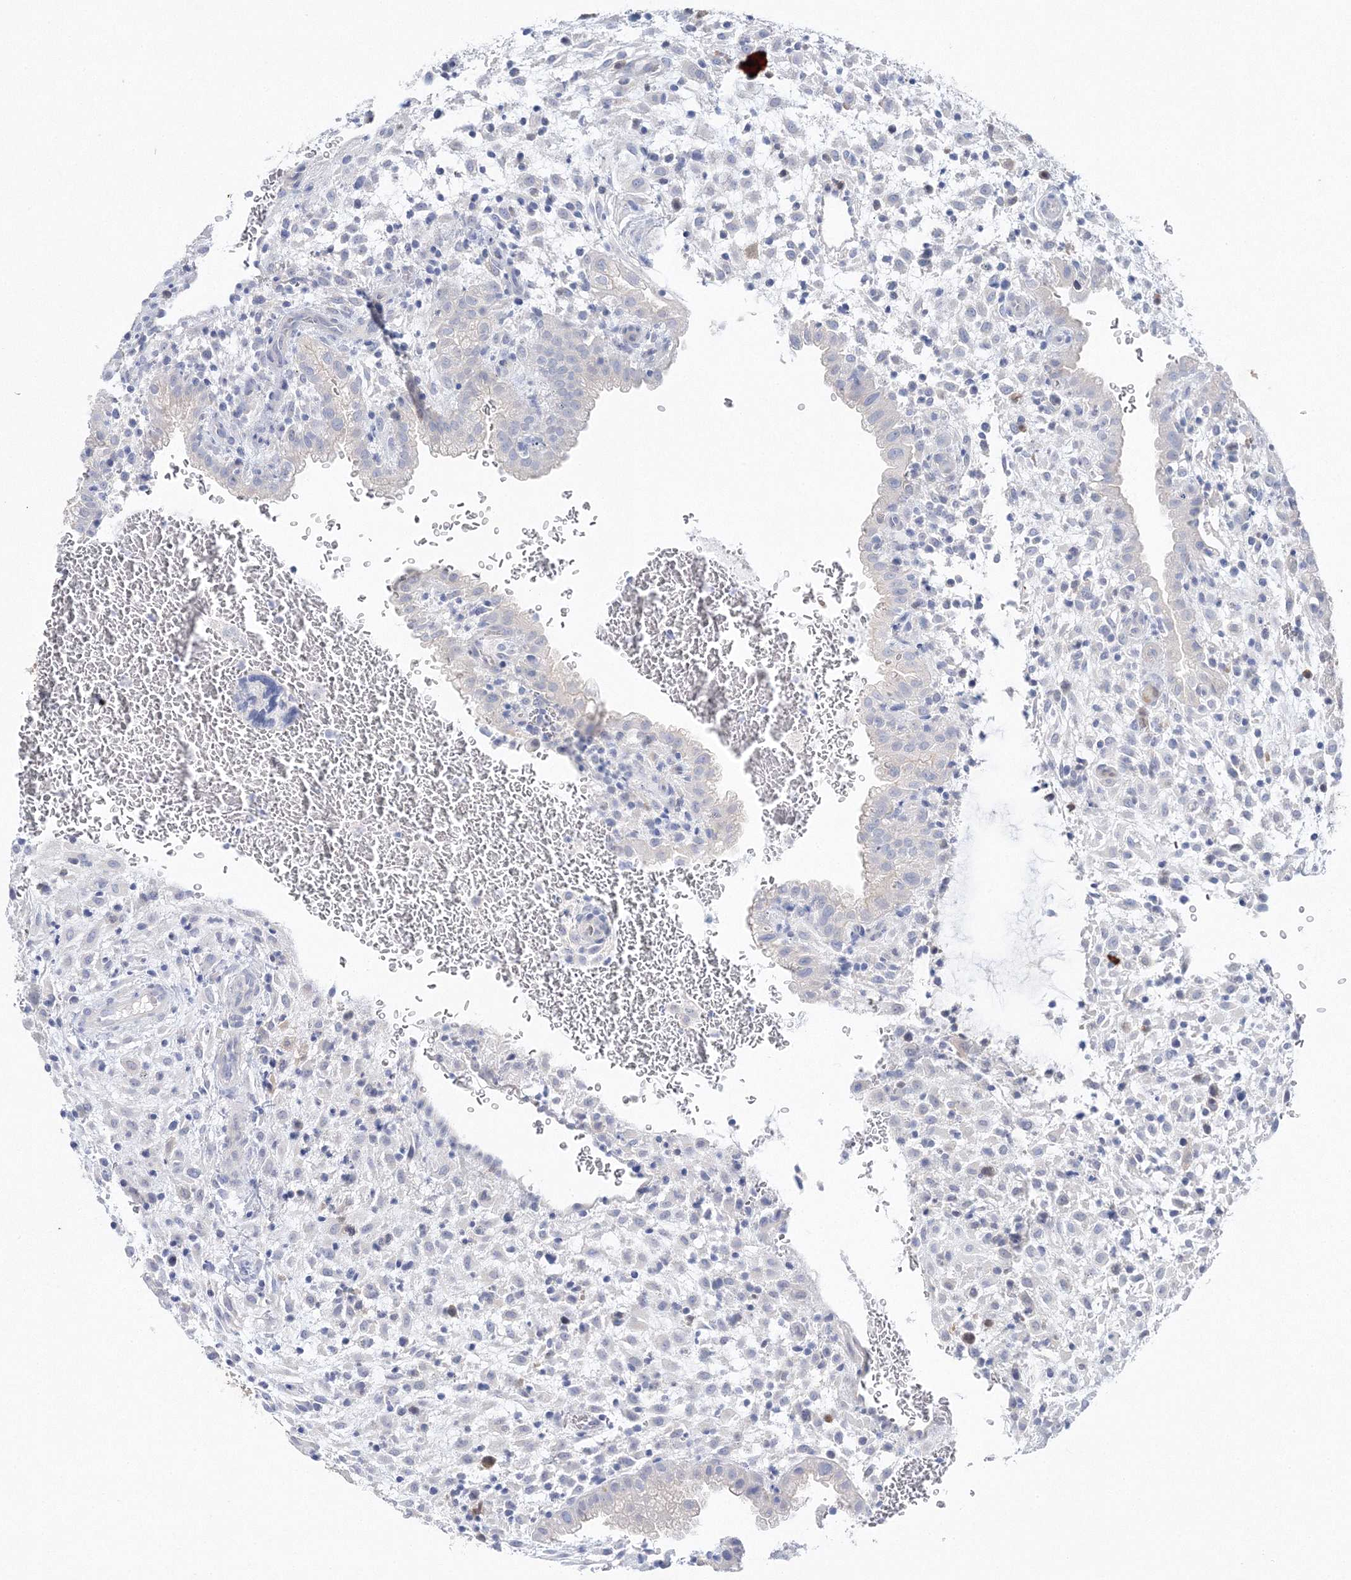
{"staining": {"intensity": "negative", "quantity": "none", "location": "none"}, "tissue": "placenta", "cell_type": "Trophoblastic cells", "image_type": "normal", "snomed": [{"axis": "morphology", "description": "Normal tissue, NOS"}, {"axis": "topography", "description": "Placenta"}], "caption": "This histopathology image is of unremarkable placenta stained with immunohistochemistry to label a protein in brown with the nuclei are counter-stained blue. There is no expression in trophoblastic cells. (Brightfield microscopy of DAB immunohistochemistry at high magnification).", "gene": "HMGCS1", "patient": {"sex": "female", "age": 35}}